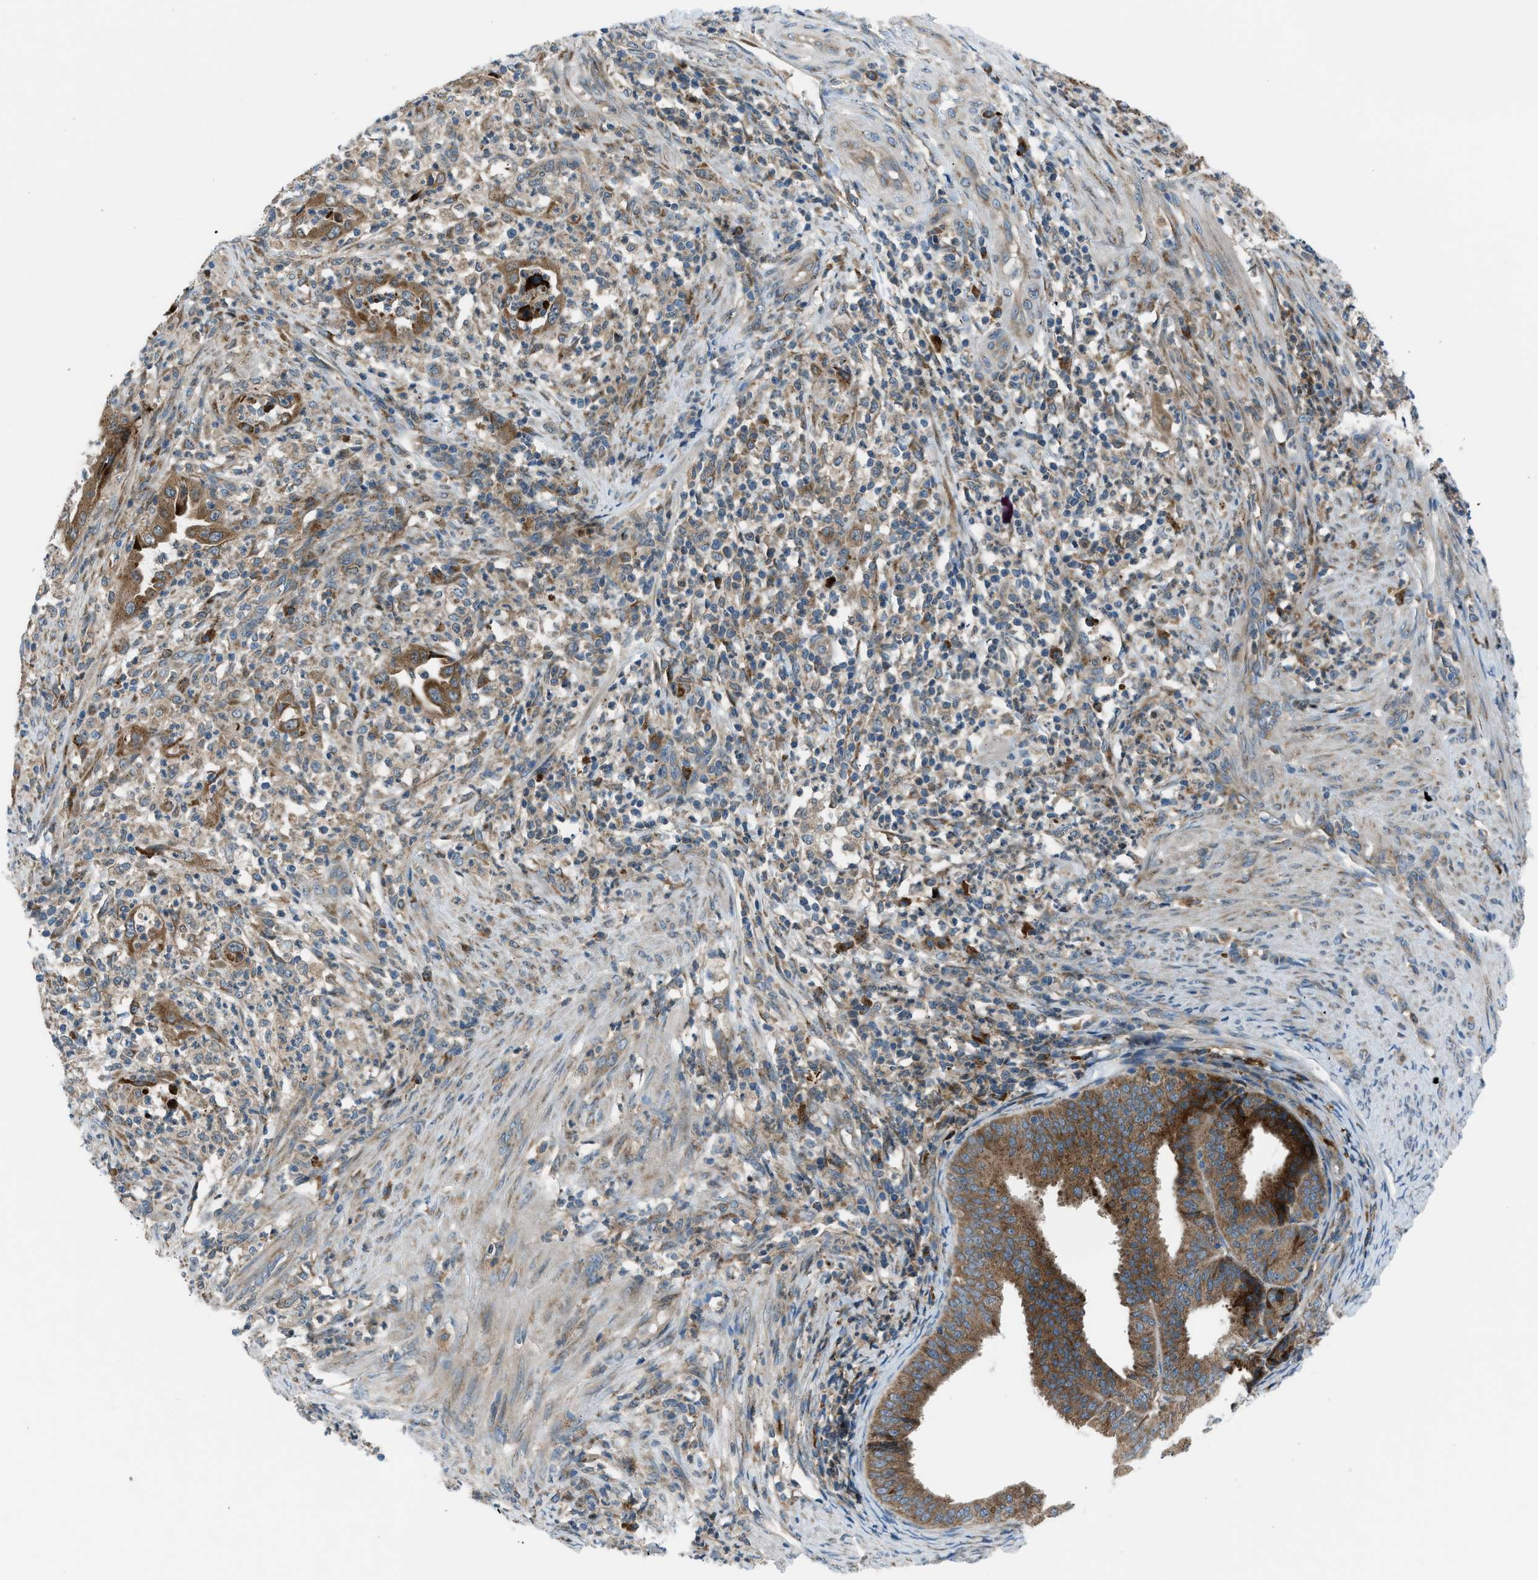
{"staining": {"intensity": "moderate", "quantity": ">75%", "location": "cytoplasmic/membranous"}, "tissue": "endometrial cancer", "cell_type": "Tumor cells", "image_type": "cancer", "snomed": [{"axis": "morphology", "description": "Adenocarcinoma, NOS"}, {"axis": "topography", "description": "Endometrium"}], "caption": "This is a photomicrograph of immunohistochemistry (IHC) staining of endometrial cancer, which shows moderate positivity in the cytoplasmic/membranous of tumor cells.", "gene": "EDARADD", "patient": {"sex": "female", "age": 70}}